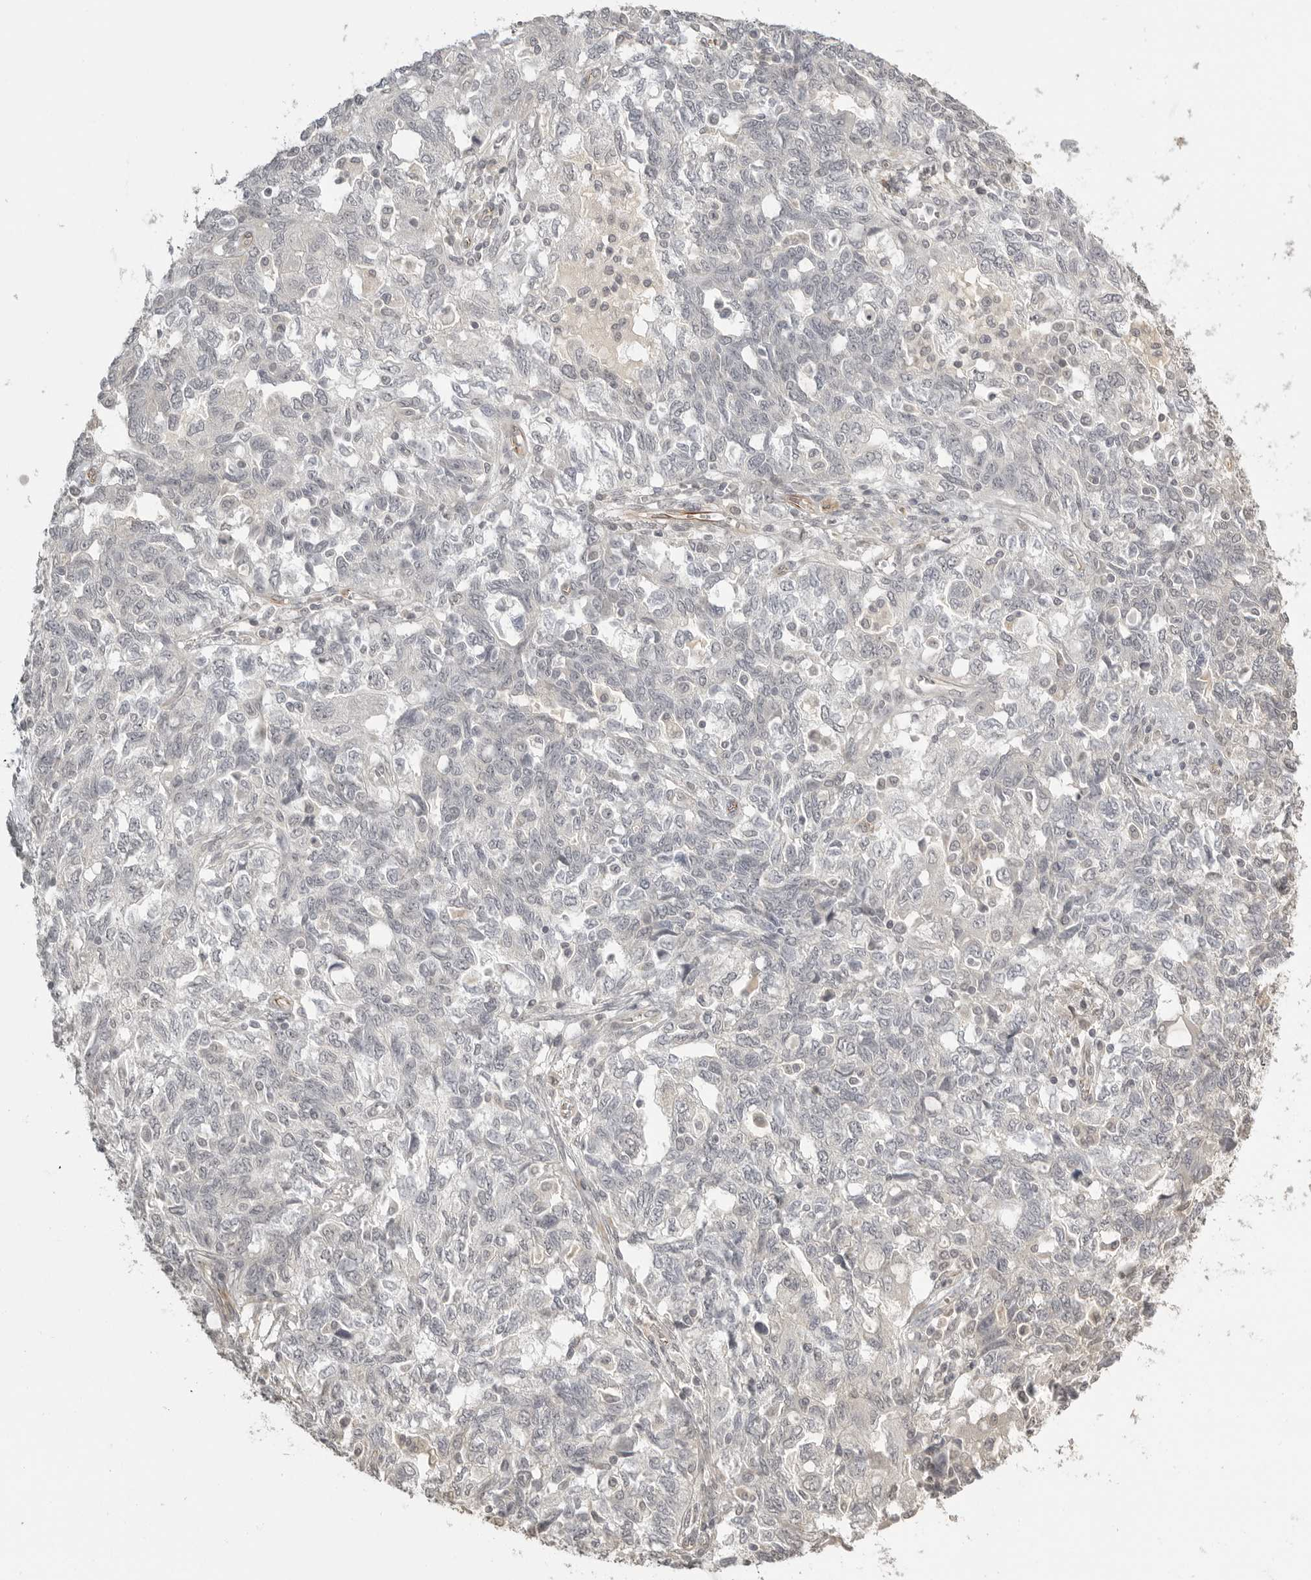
{"staining": {"intensity": "negative", "quantity": "none", "location": "none"}, "tissue": "ovarian cancer", "cell_type": "Tumor cells", "image_type": "cancer", "snomed": [{"axis": "morphology", "description": "Carcinoma, NOS"}, {"axis": "morphology", "description": "Cystadenocarcinoma, serous, NOS"}, {"axis": "topography", "description": "Ovary"}], "caption": "This is an IHC photomicrograph of ovarian carcinoma. There is no staining in tumor cells.", "gene": "SMG8", "patient": {"sex": "female", "age": 69}}